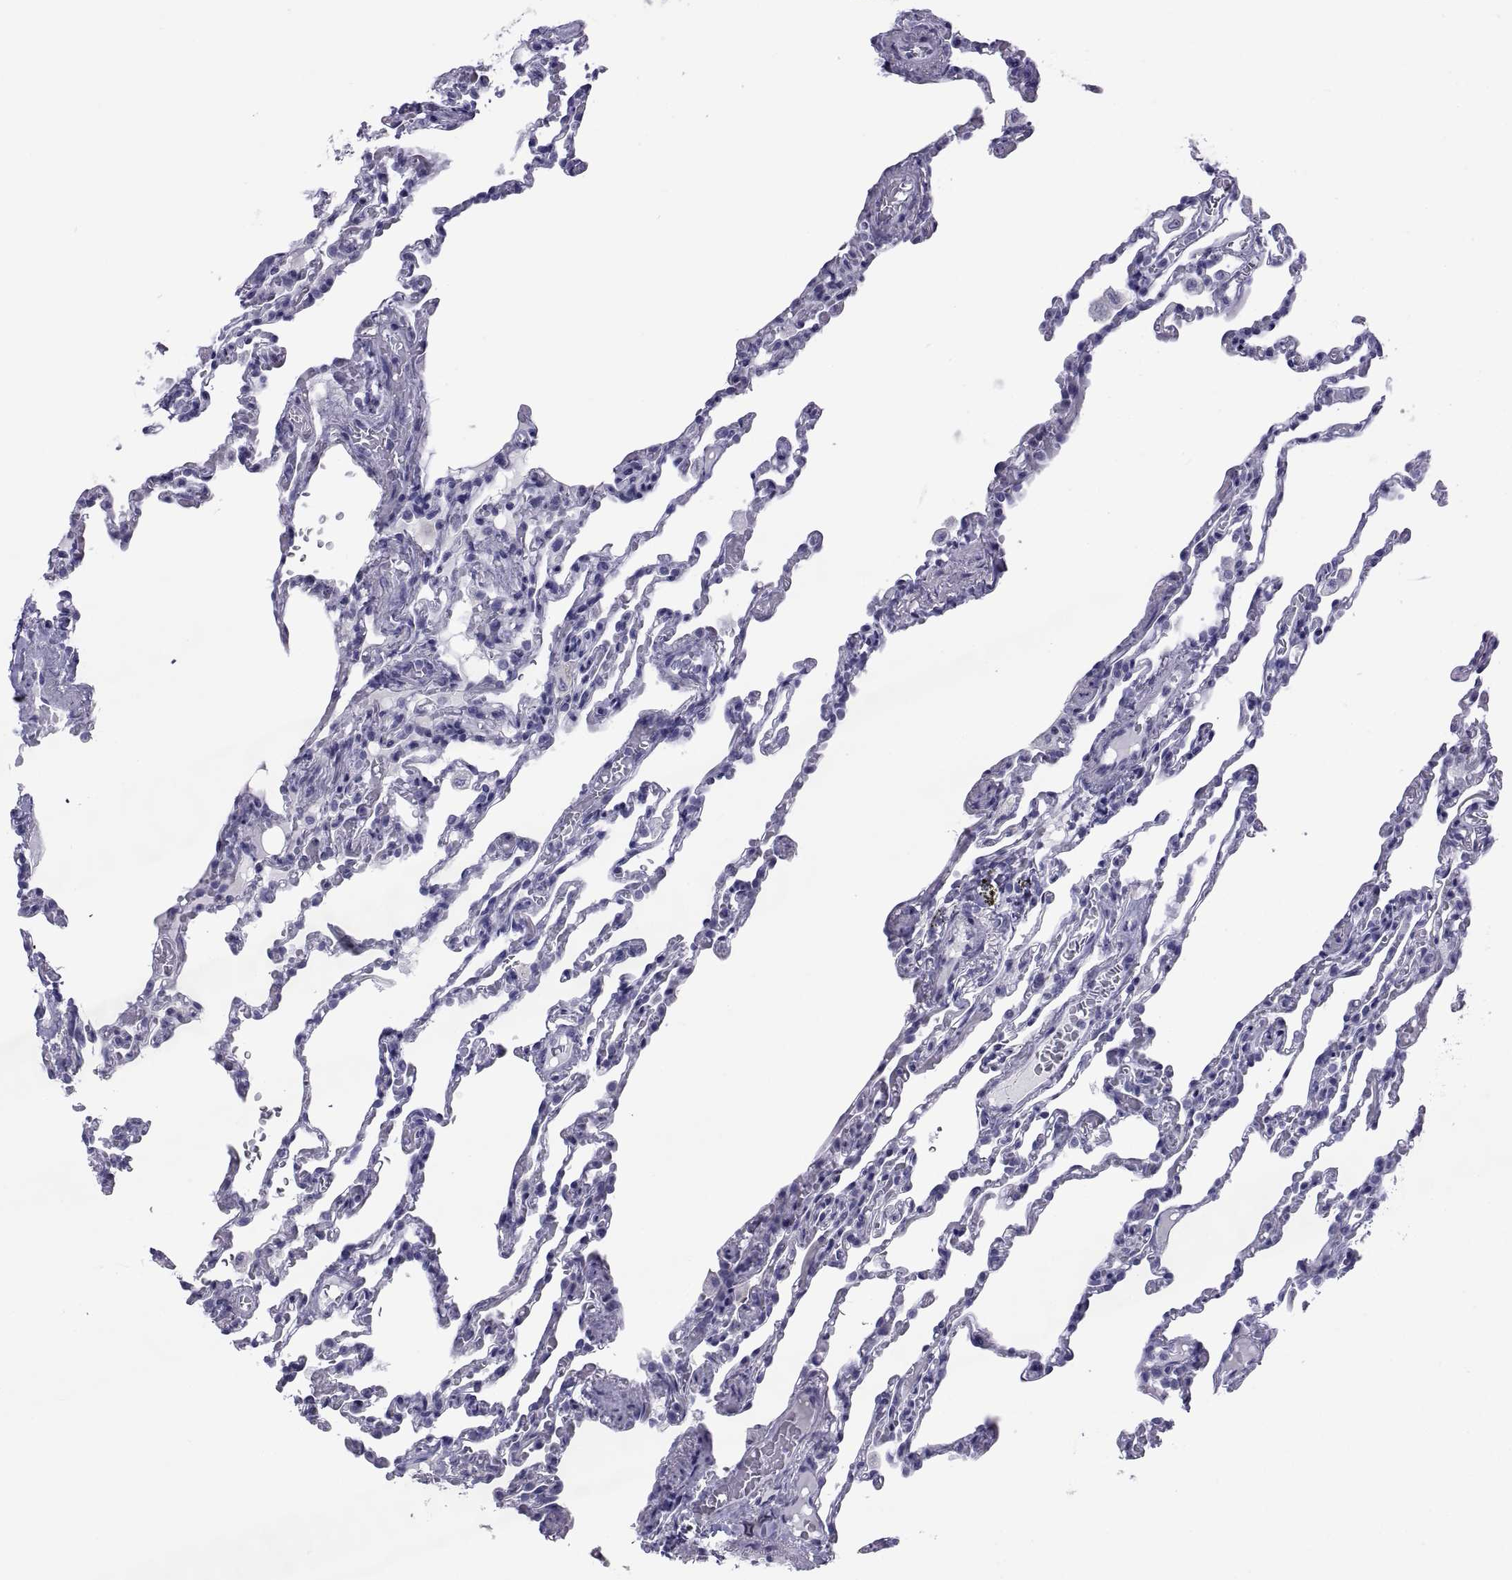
{"staining": {"intensity": "negative", "quantity": "none", "location": "none"}, "tissue": "lung", "cell_type": "Alveolar cells", "image_type": "normal", "snomed": [{"axis": "morphology", "description": "Normal tissue, NOS"}, {"axis": "topography", "description": "Lung"}], "caption": "Immunohistochemical staining of unremarkable lung demonstrates no significant positivity in alveolar cells.", "gene": "NPTX2", "patient": {"sex": "female", "age": 43}}